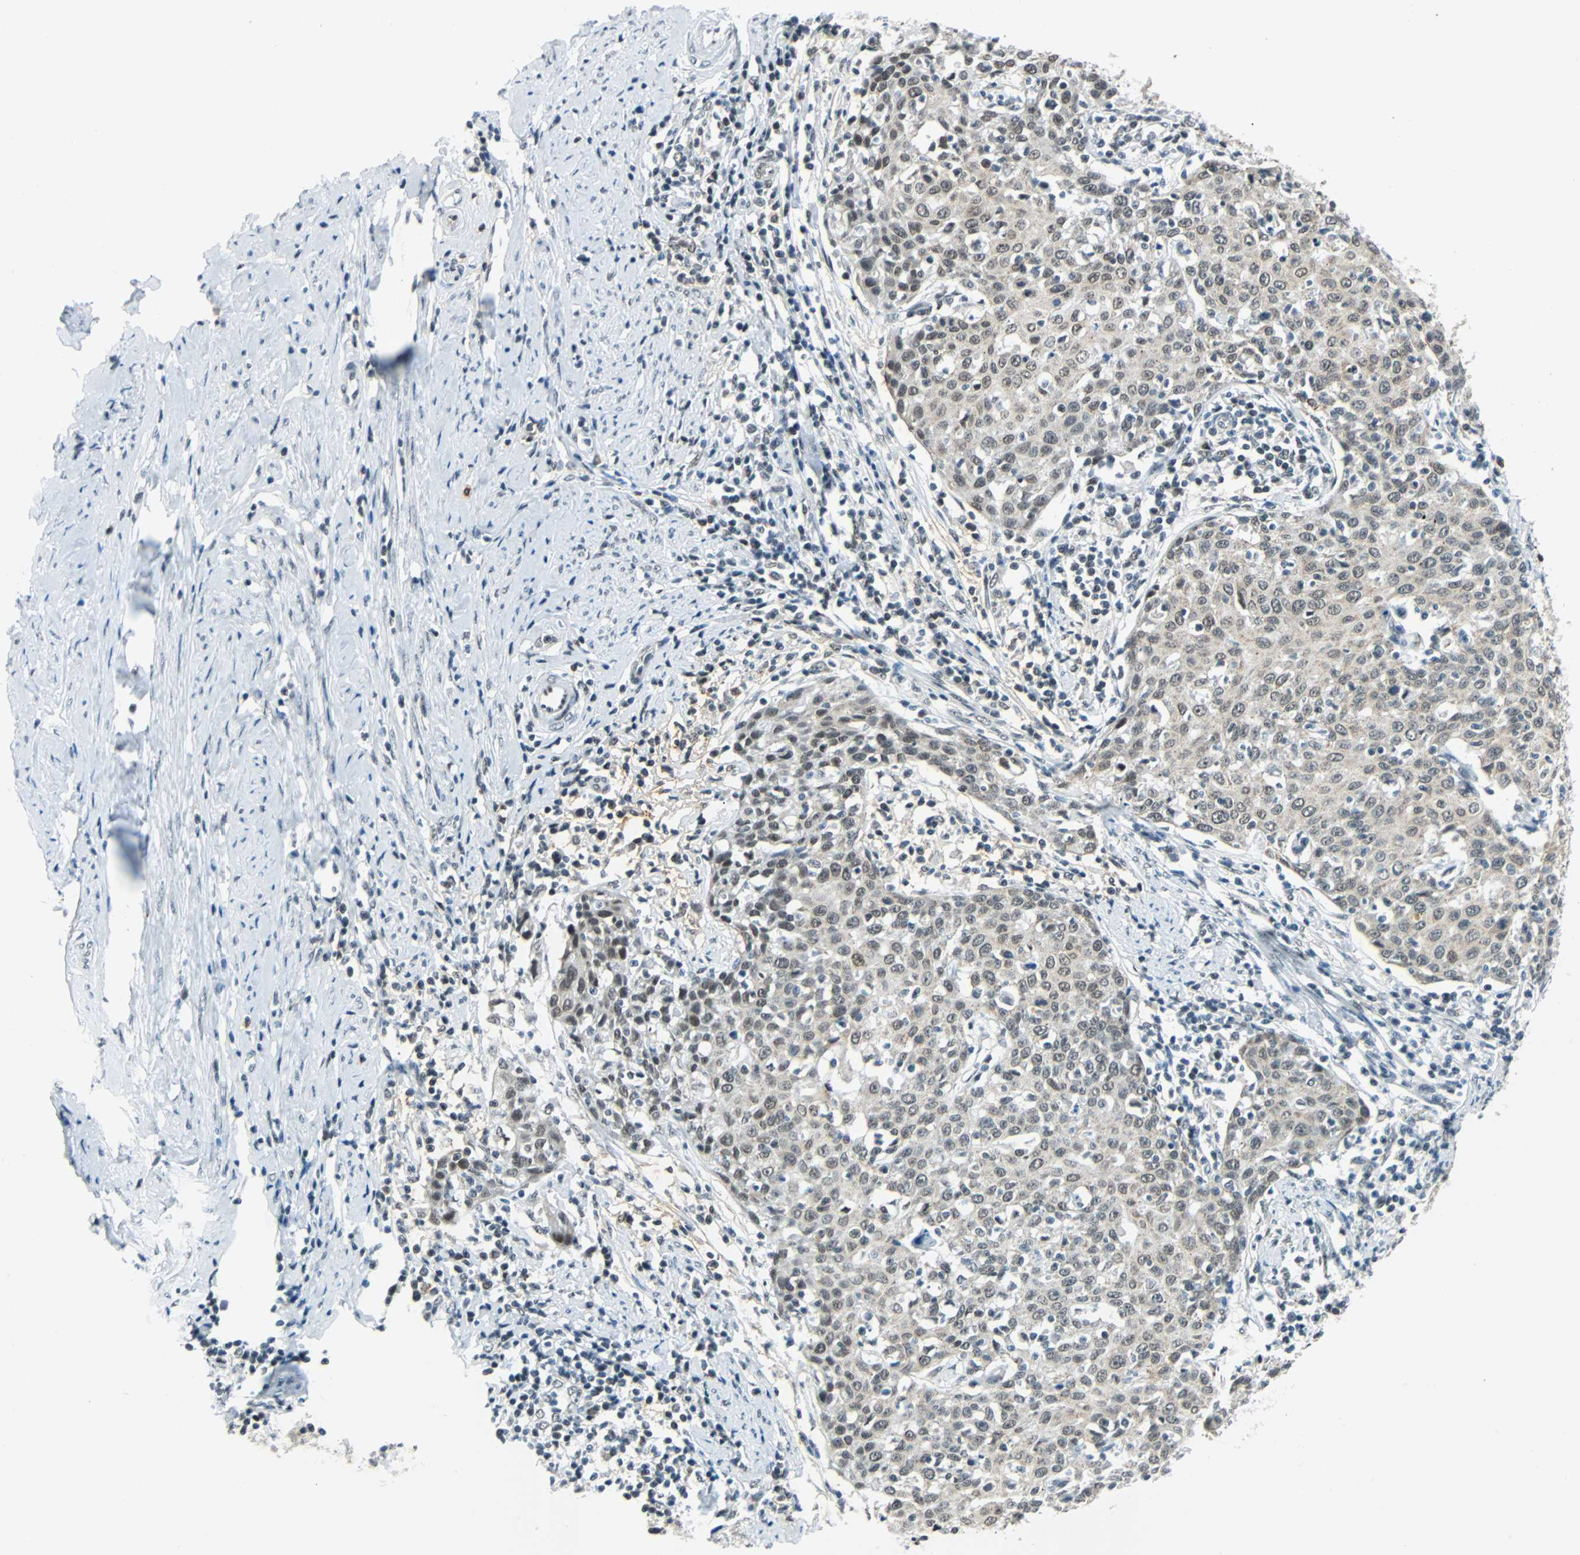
{"staining": {"intensity": "weak", "quantity": "25%-75%", "location": "cytoplasmic/membranous"}, "tissue": "cervical cancer", "cell_type": "Tumor cells", "image_type": "cancer", "snomed": [{"axis": "morphology", "description": "Squamous cell carcinoma, NOS"}, {"axis": "topography", "description": "Cervix"}], "caption": "Protein analysis of cervical cancer tissue exhibits weak cytoplasmic/membranous staining in about 25%-75% of tumor cells.", "gene": "NELFE", "patient": {"sex": "female", "age": 38}}